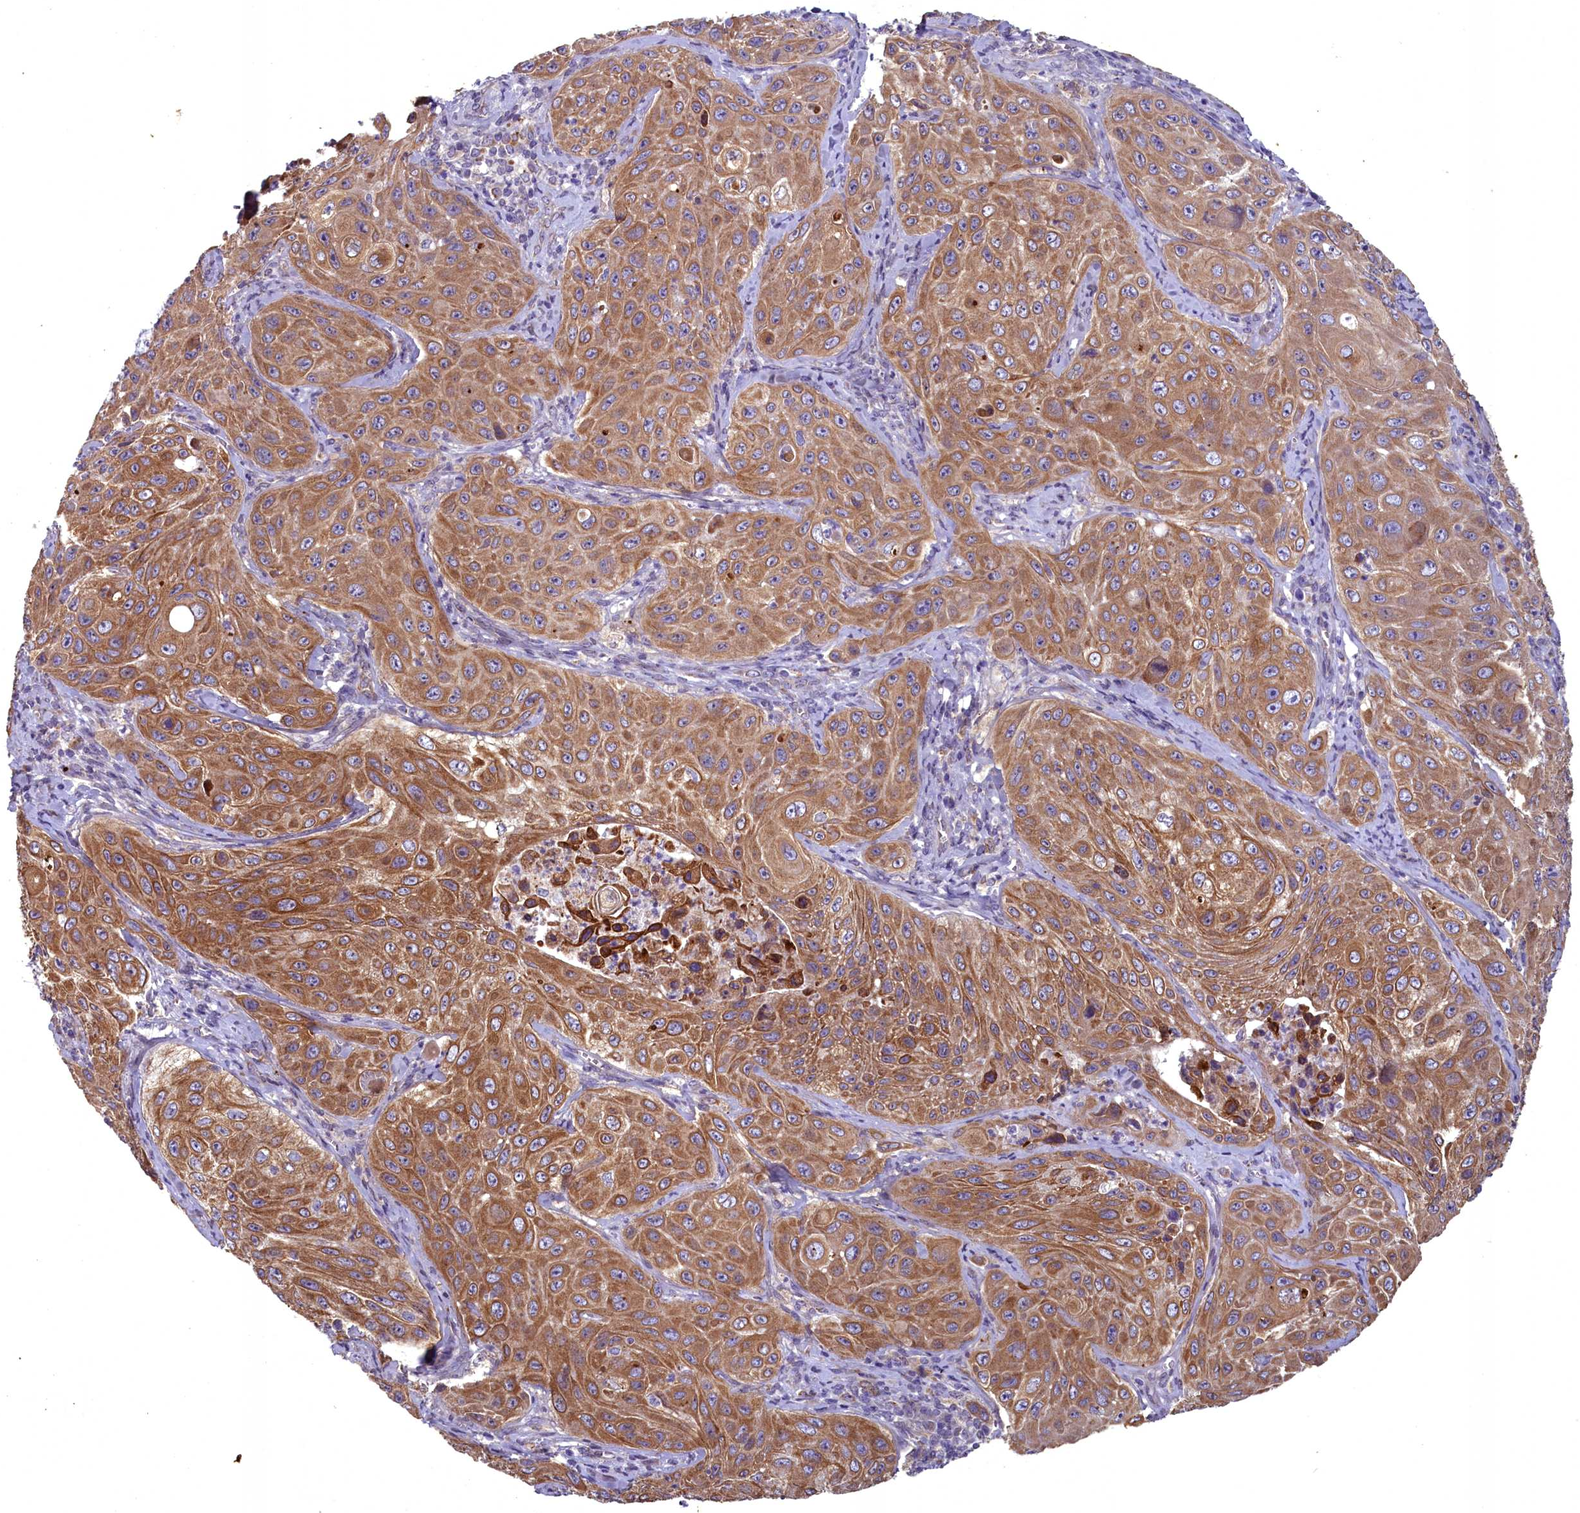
{"staining": {"intensity": "moderate", "quantity": ">75%", "location": "cytoplasmic/membranous"}, "tissue": "cervical cancer", "cell_type": "Tumor cells", "image_type": "cancer", "snomed": [{"axis": "morphology", "description": "Squamous cell carcinoma, NOS"}, {"axis": "topography", "description": "Cervix"}], "caption": "Tumor cells exhibit medium levels of moderate cytoplasmic/membranous positivity in about >75% of cells in human squamous cell carcinoma (cervical).", "gene": "ACAD8", "patient": {"sex": "female", "age": 42}}